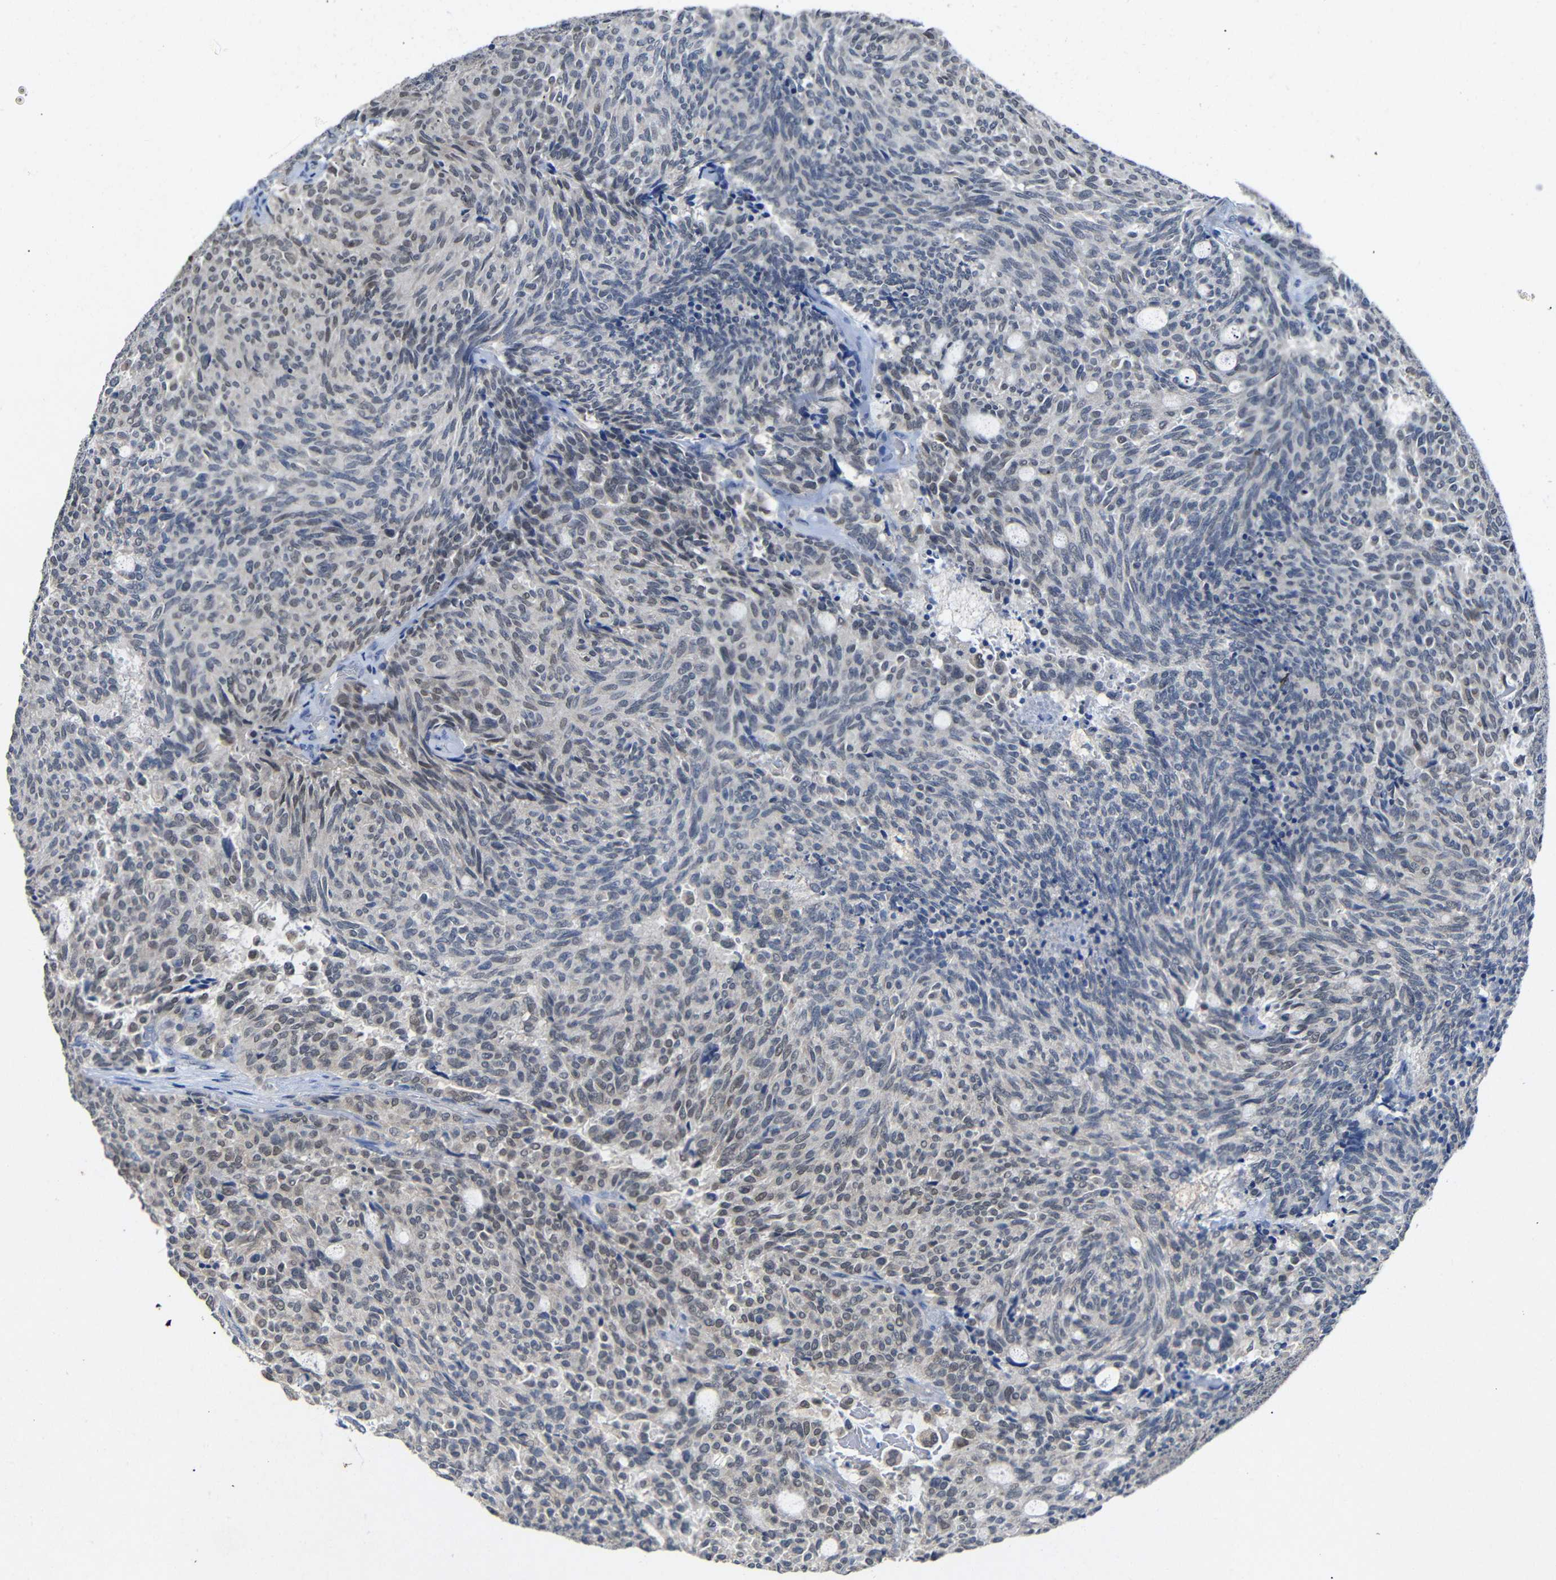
{"staining": {"intensity": "weak", "quantity": "25%-75%", "location": "nuclear"}, "tissue": "carcinoid", "cell_type": "Tumor cells", "image_type": "cancer", "snomed": [{"axis": "morphology", "description": "Carcinoid, malignant, NOS"}, {"axis": "topography", "description": "Pancreas"}], "caption": "Brown immunohistochemical staining in human carcinoid shows weak nuclear staining in approximately 25%-75% of tumor cells. (Brightfield microscopy of DAB IHC at high magnification).", "gene": "HNF1A", "patient": {"sex": "female", "age": 54}}